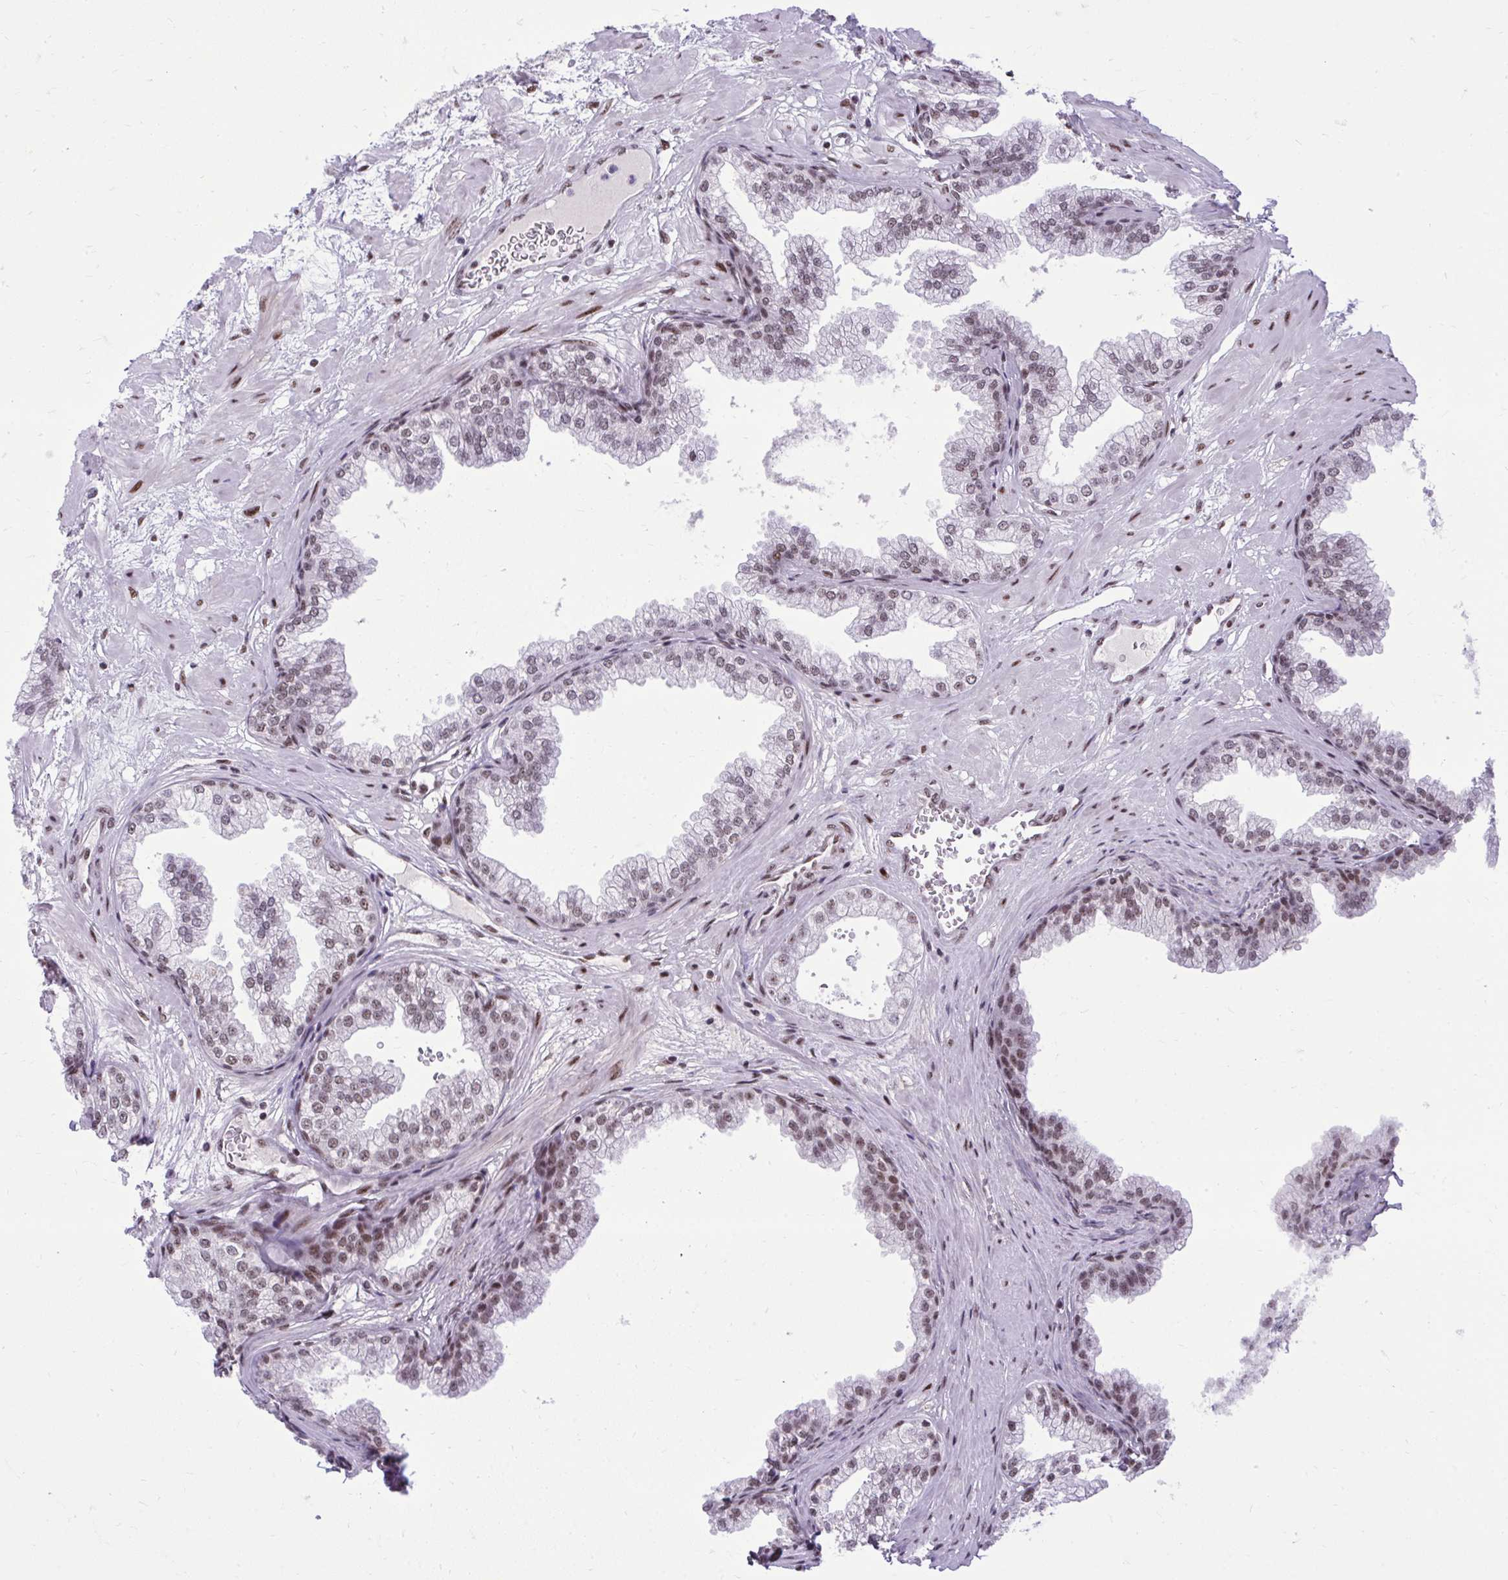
{"staining": {"intensity": "moderate", "quantity": "25%-75%", "location": "nuclear"}, "tissue": "prostate", "cell_type": "Glandular cells", "image_type": "normal", "snomed": [{"axis": "morphology", "description": "Normal tissue, NOS"}, {"axis": "topography", "description": "Prostate"}], "caption": "Immunohistochemistry photomicrograph of unremarkable prostate: human prostate stained using immunohistochemistry shows medium levels of moderate protein expression localized specifically in the nuclear of glandular cells, appearing as a nuclear brown color.", "gene": "CDYL", "patient": {"sex": "male", "age": 37}}